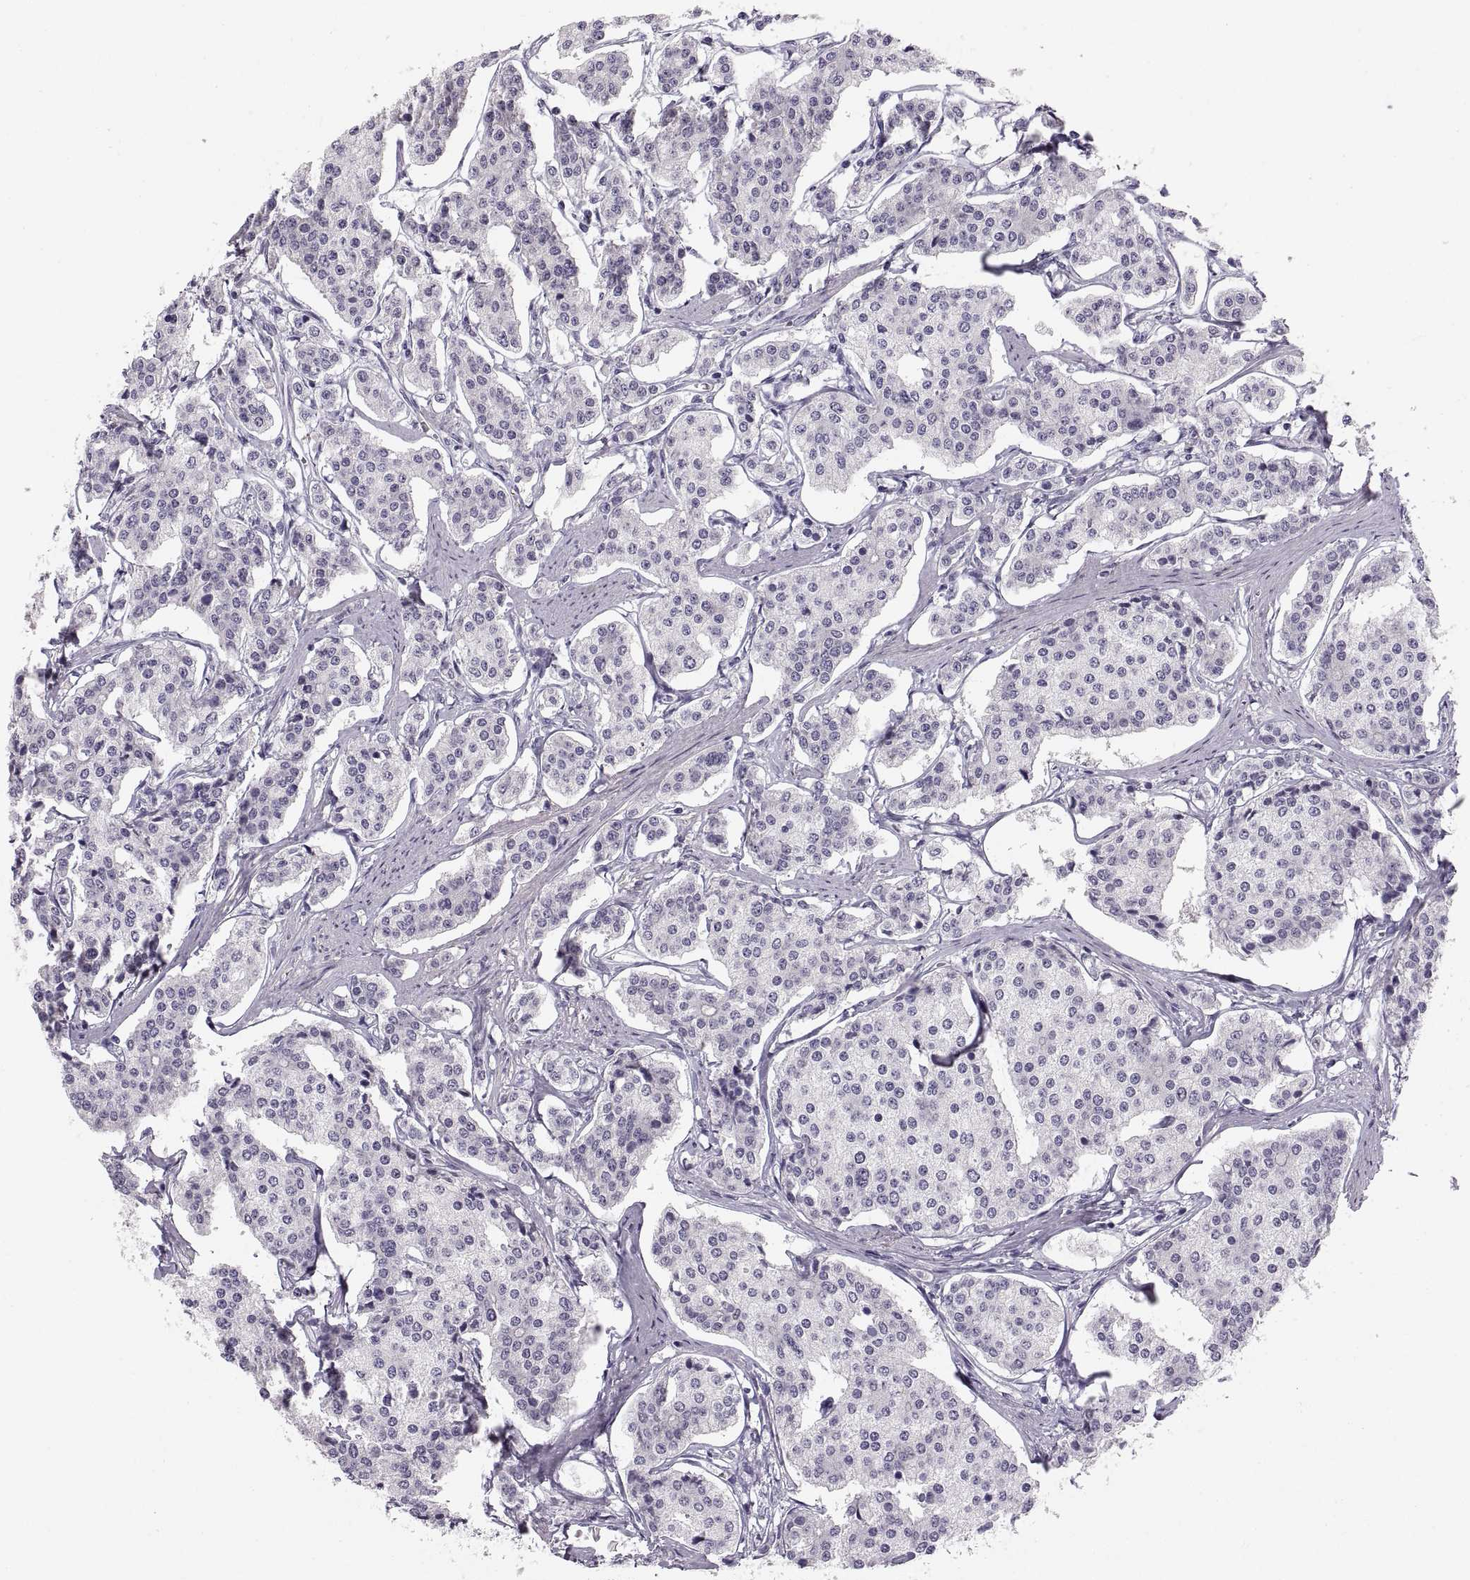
{"staining": {"intensity": "negative", "quantity": "none", "location": "none"}, "tissue": "carcinoid", "cell_type": "Tumor cells", "image_type": "cancer", "snomed": [{"axis": "morphology", "description": "Carcinoid, malignant, NOS"}, {"axis": "topography", "description": "Small intestine"}], "caption": "Micrograph shows no significant protein expression in tumor cells of carcinoid.", "gene": "COL9A3", "patient": {"sex": "female", "age": 65}}